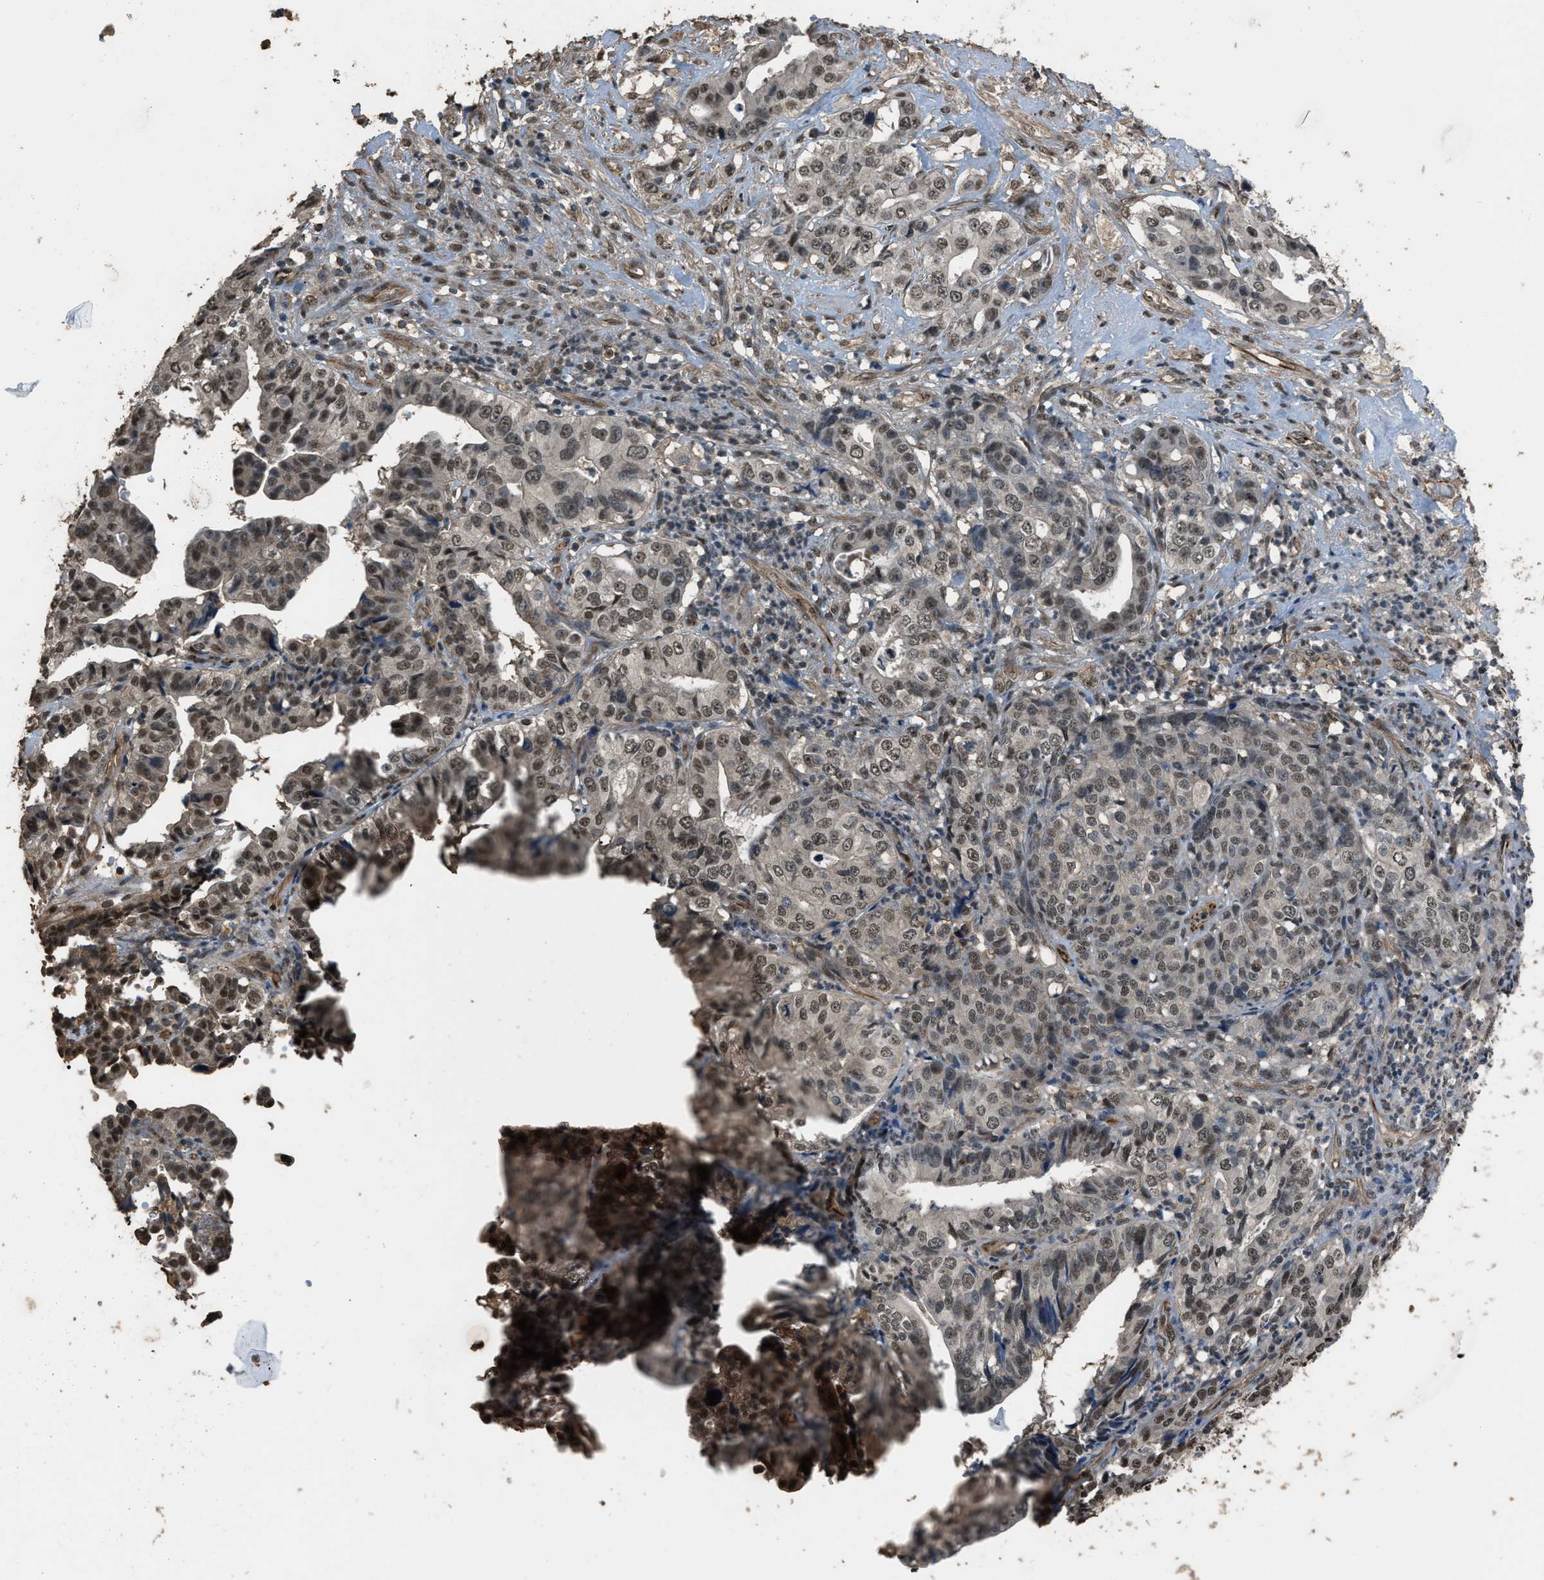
{"staining": {"intensity": "moderate", "quantity": ">75%", "location": "nuclear"}, "tissue": "liver cancer", "cell_type": "Tumor cells", "image_type": "cancer", "snomed": [{"axis": "morphology", "description": "Cholangiocarcinoma"}, {"axis": "topography", "description": "Liver"}], "caption": "Liver cancer stained with immunohistochemistry exhibits moderate nuclear expression in approximately >75% of tumor cells.", "gene": "SERTAD2", "patient": {"sex": "female", "age": 61}}